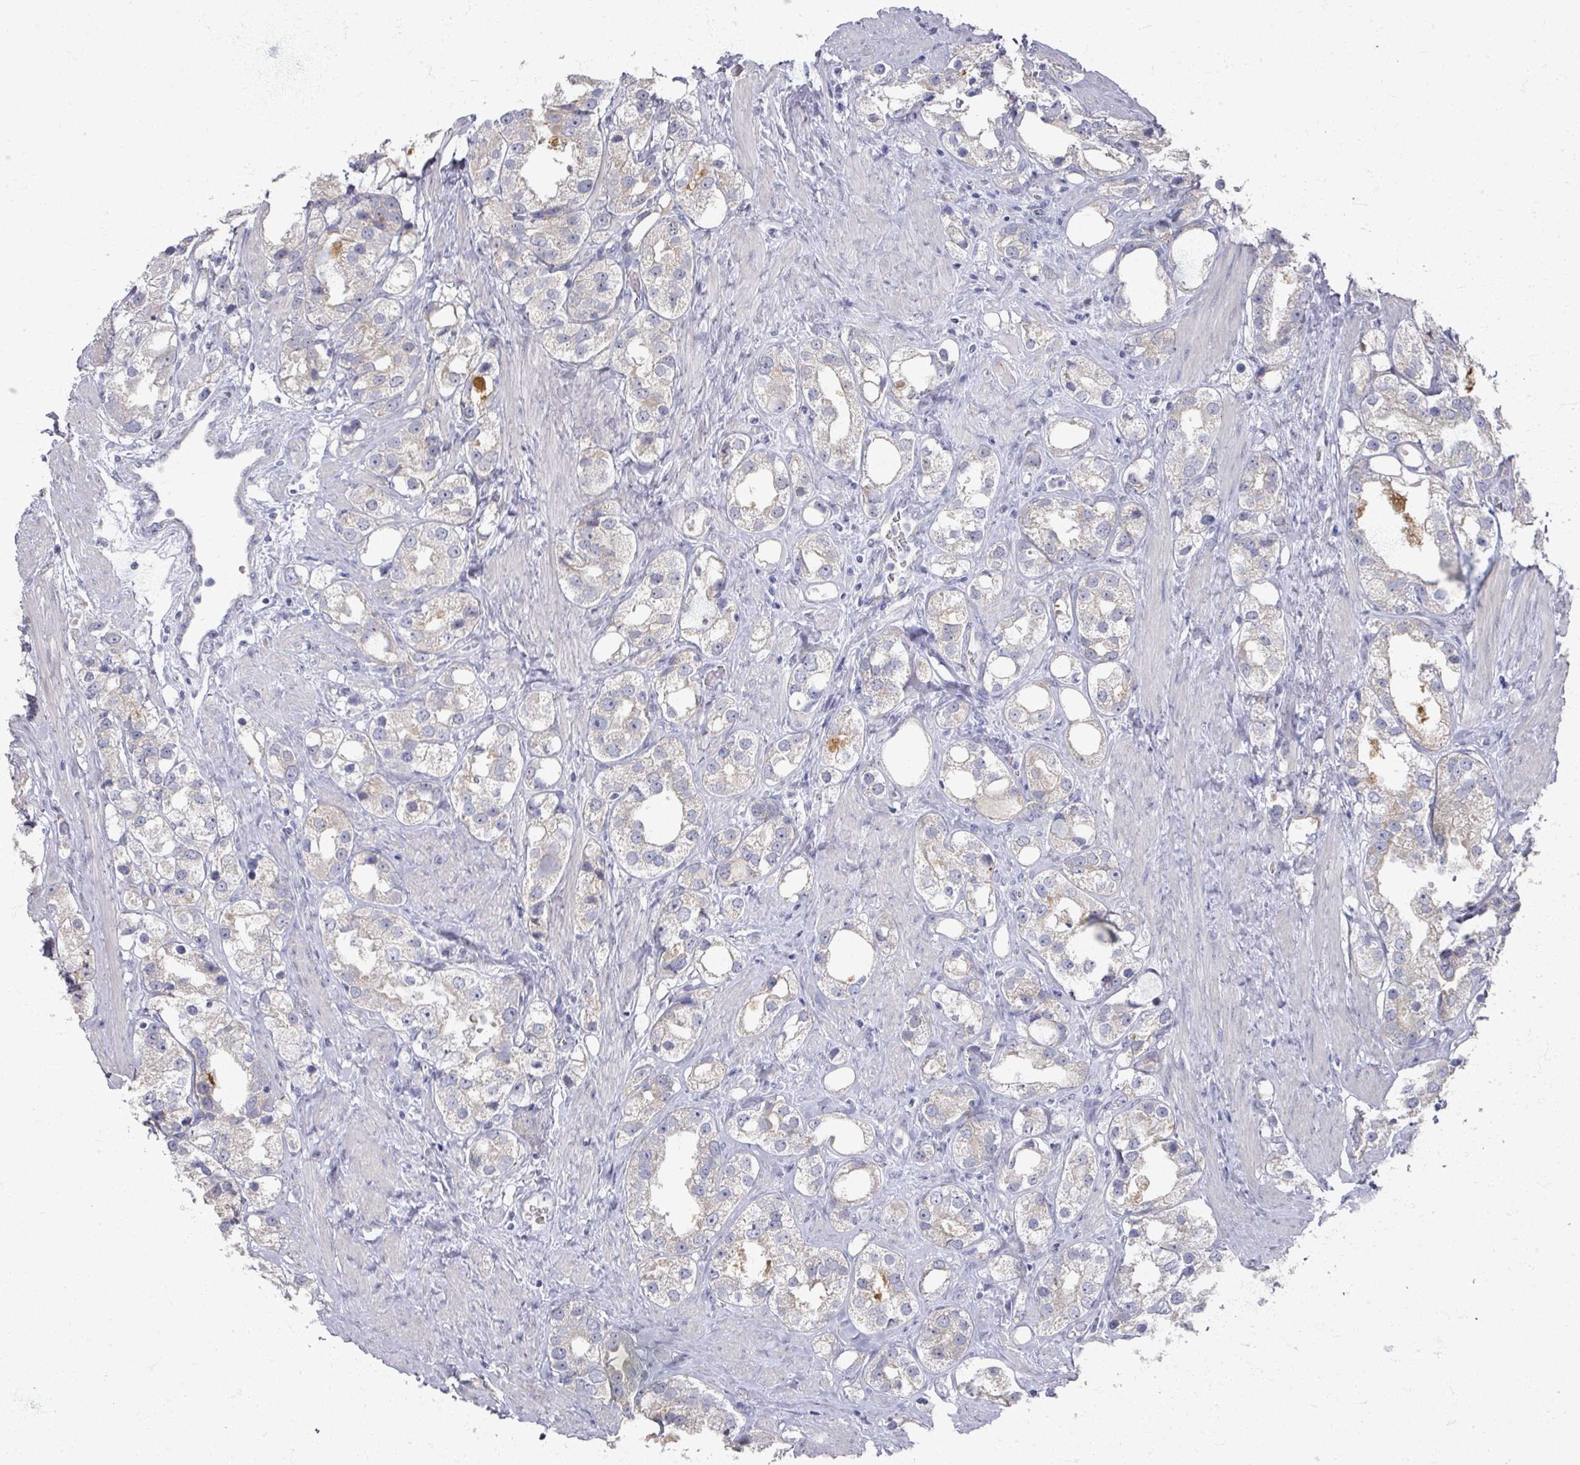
{"staining": {"intensity": "negative", "quantity": "none", "location": "none"}, "tissue": "prostate cancer", "cell_type": "Tumor cells", "image_type": "cancer", "snomed": [{"axis": "morphology", "description": "Adenocarcinoma, NOS"}, {"axis": "topography", "description": "Prostate"}], "caption": "DAB (3,3'-diaminobenzidine) immunohistochemical staining of prostate cancer (adenocarcinoma) shows no significant positivity in tumor cells. (IHC, brightfield microscopy, high magnification).", "gene": "TTYH3", "patient": {"sex": "male", "age": 79}}